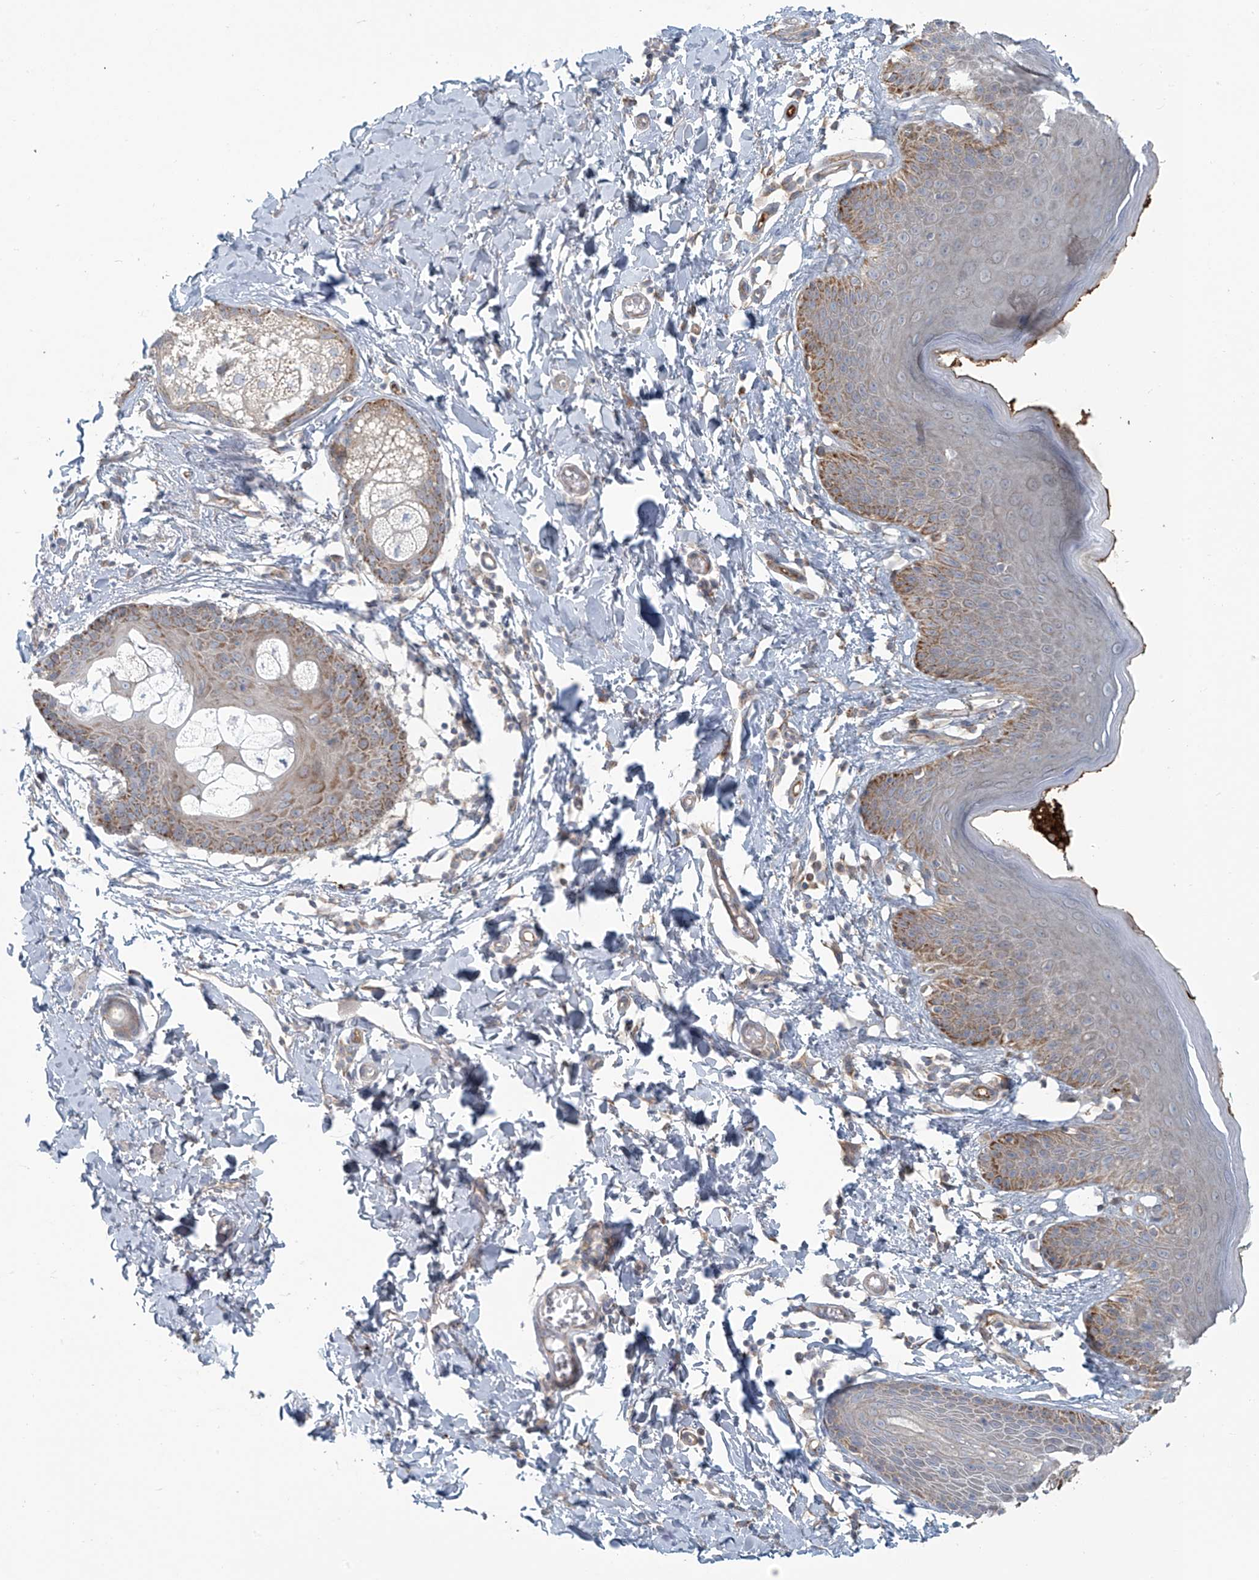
{"staining": {"intensity": "moderate", "quantity": "25%-75%", "location": "cytoplasmic/membranous"}, "tissue": "skin", "cell_type": "Epidermal cells", "image_type": "normal", "snomed": [{"axis": "morphology", "description": "Normal tissue, NOS"}, {"axis": "topography", "description": "Vulva"}], "caption": "High-magnification brightfield microscopy of normal skin stained with DAB (brown) and counterstained with hematoxylin (blue). epidermal cells exhibit moderate cytoplasmic/membranous positivity is identified in approximately25%-75% of cells.", "gene": "LZTS3", "patient": {"sex": "female", "age": 66}}